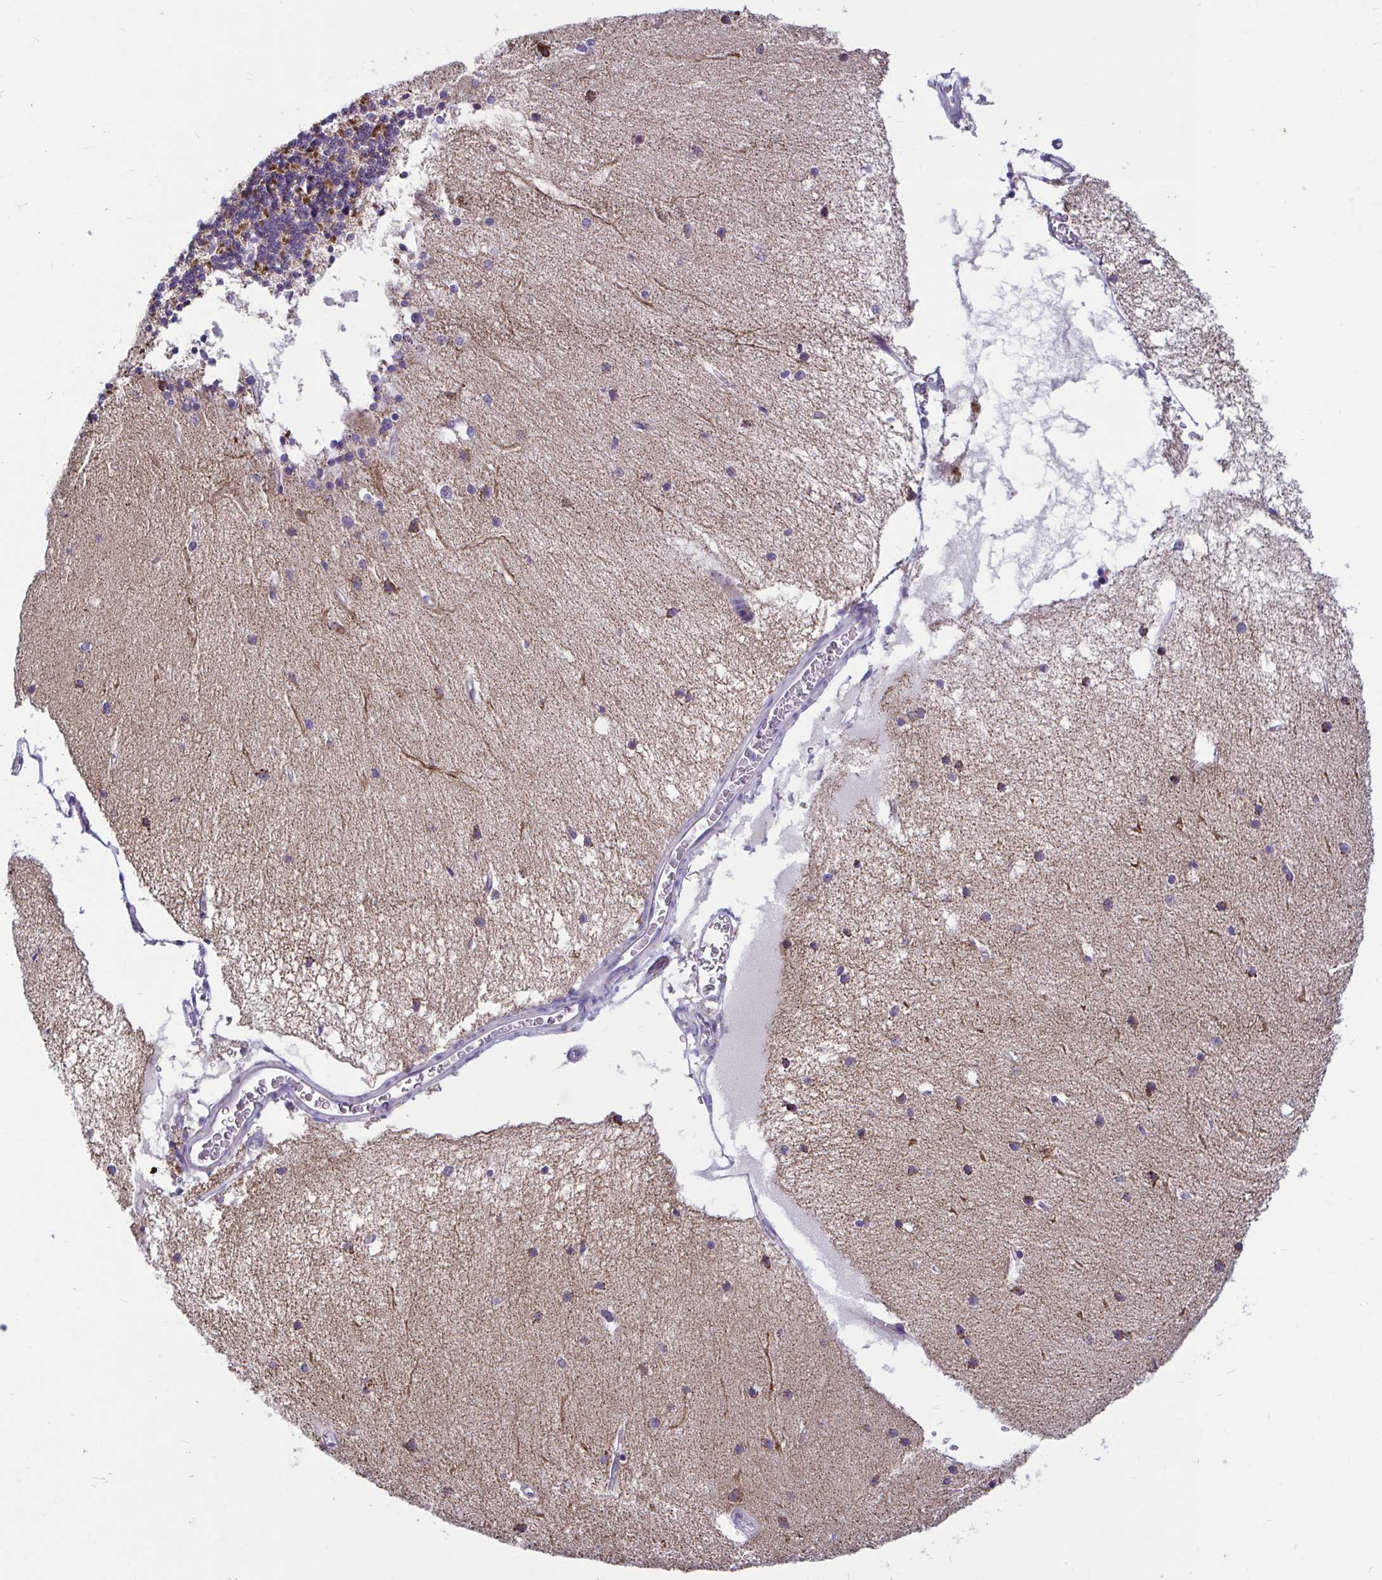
{"staining": {"intensity": "strong", "quantity": "25%-75%", "location": "cytoplasmic/membranous"}, "tissue": "cerebellum", "cell_type": "Cells in granular layer", "image_type": "normal", "snomed": [{"axis": "morphology", "description": "Normal tissue, NOS"}, {"axis": "topography", "description": "Cerebellum"}], "caption": "Unremarkable cerebellum reveals strong cytoplasmic/membranous staining in about 25%-75% of cells in granular layer, visualized by immunohistochemistry.", "gene": "OR13A1", "patient": {"sex": "female", "age": 54}}